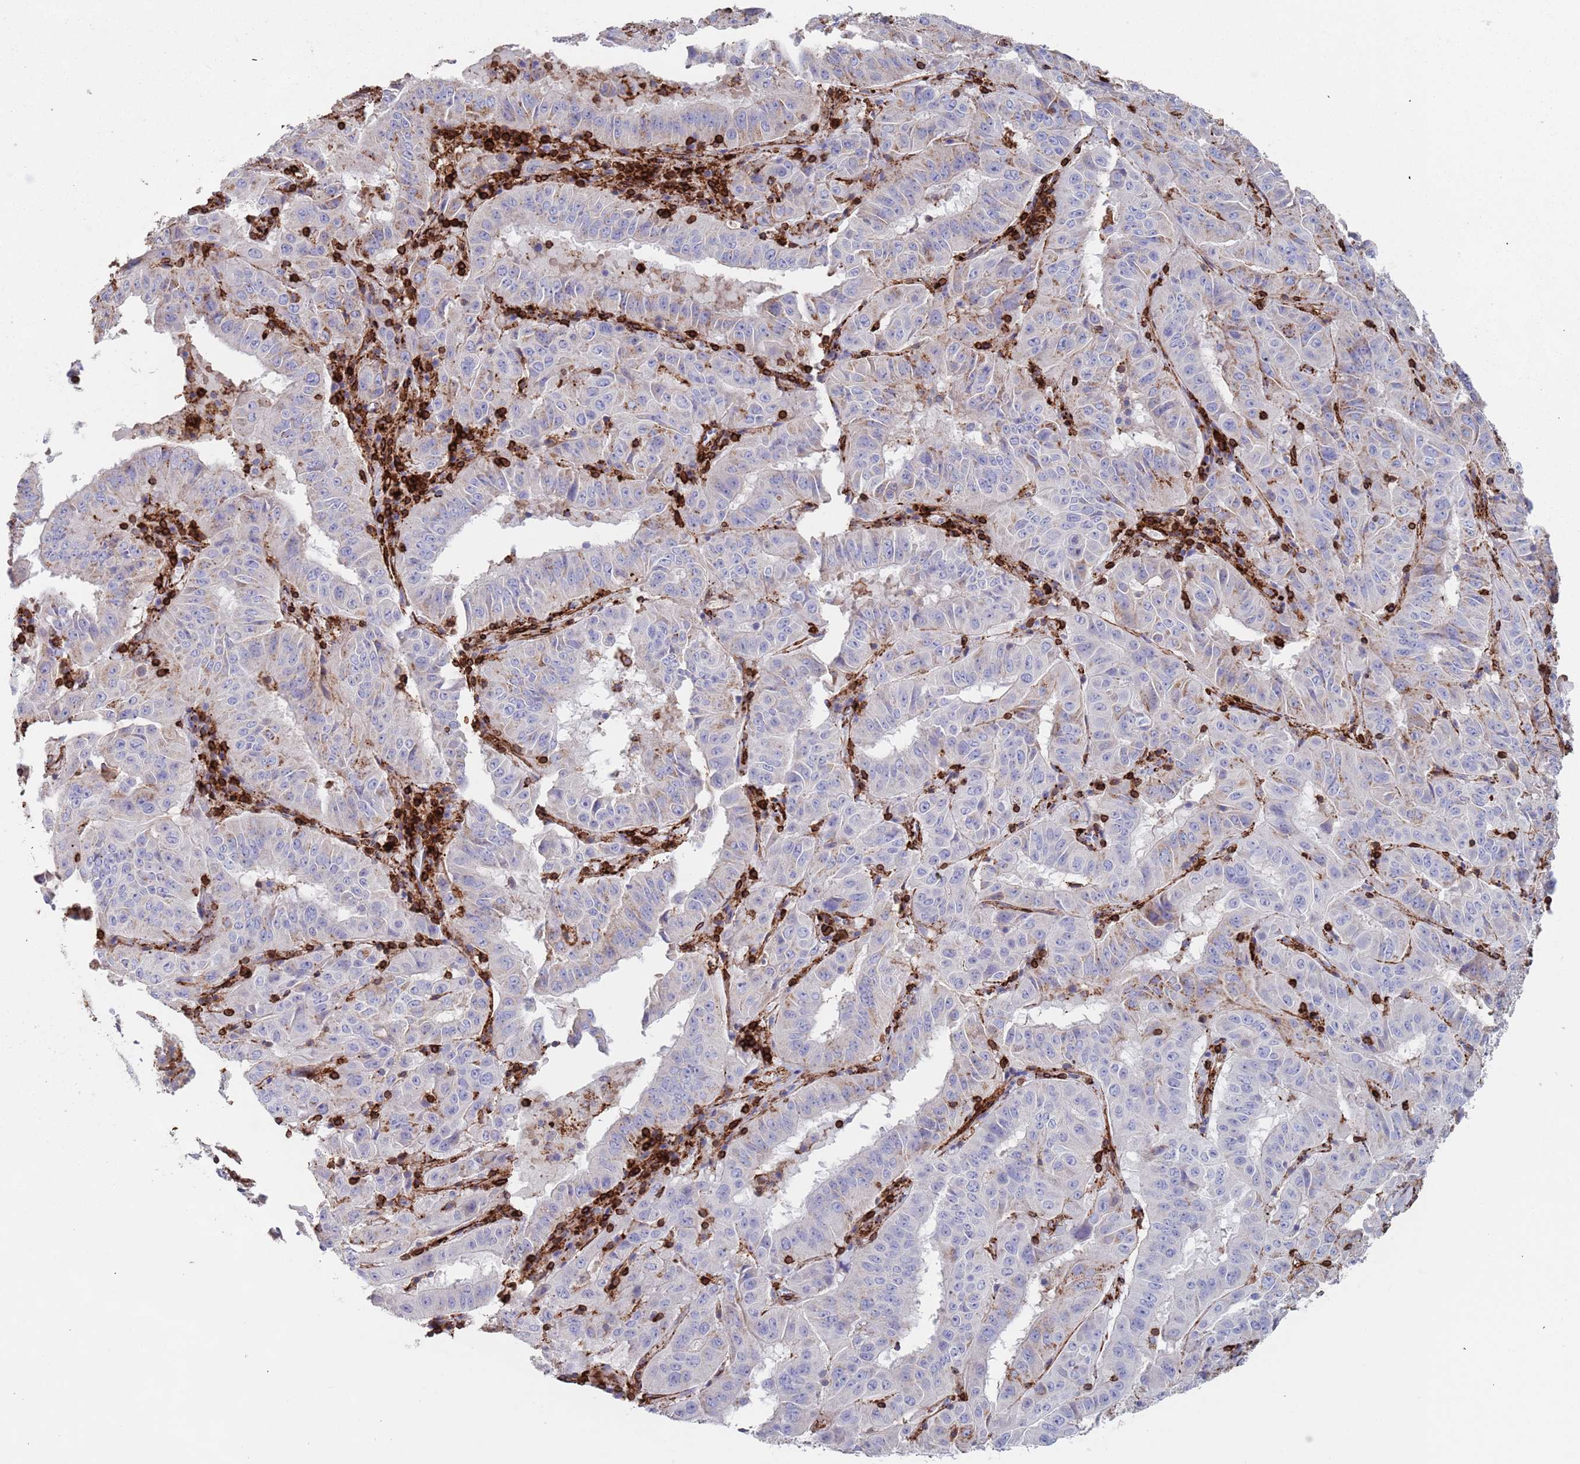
{"staining": {"intensity": "negative", "quantity": "none", "location": "none"}, "tissue": "pancreatic cancer", "cell_type": "Tumor cells", "image_type": "cancer", "snomed": [{"axis": "morphology", "description": "Adenocarcinoma, NOS"}, {"axis": "topography", "description": "Pancreas"}], "caption": "Immunohistochemistry (IHC) micrograph of neoplastic tissue: human pancreatic cancer (adenocarcinoma) stained with DAB (3,3'-diaminobenzidine) shows no significant protein positivity in tumor cells.", "gene": "RNF144A", "patient": {"sex": "male", "age": 63}}